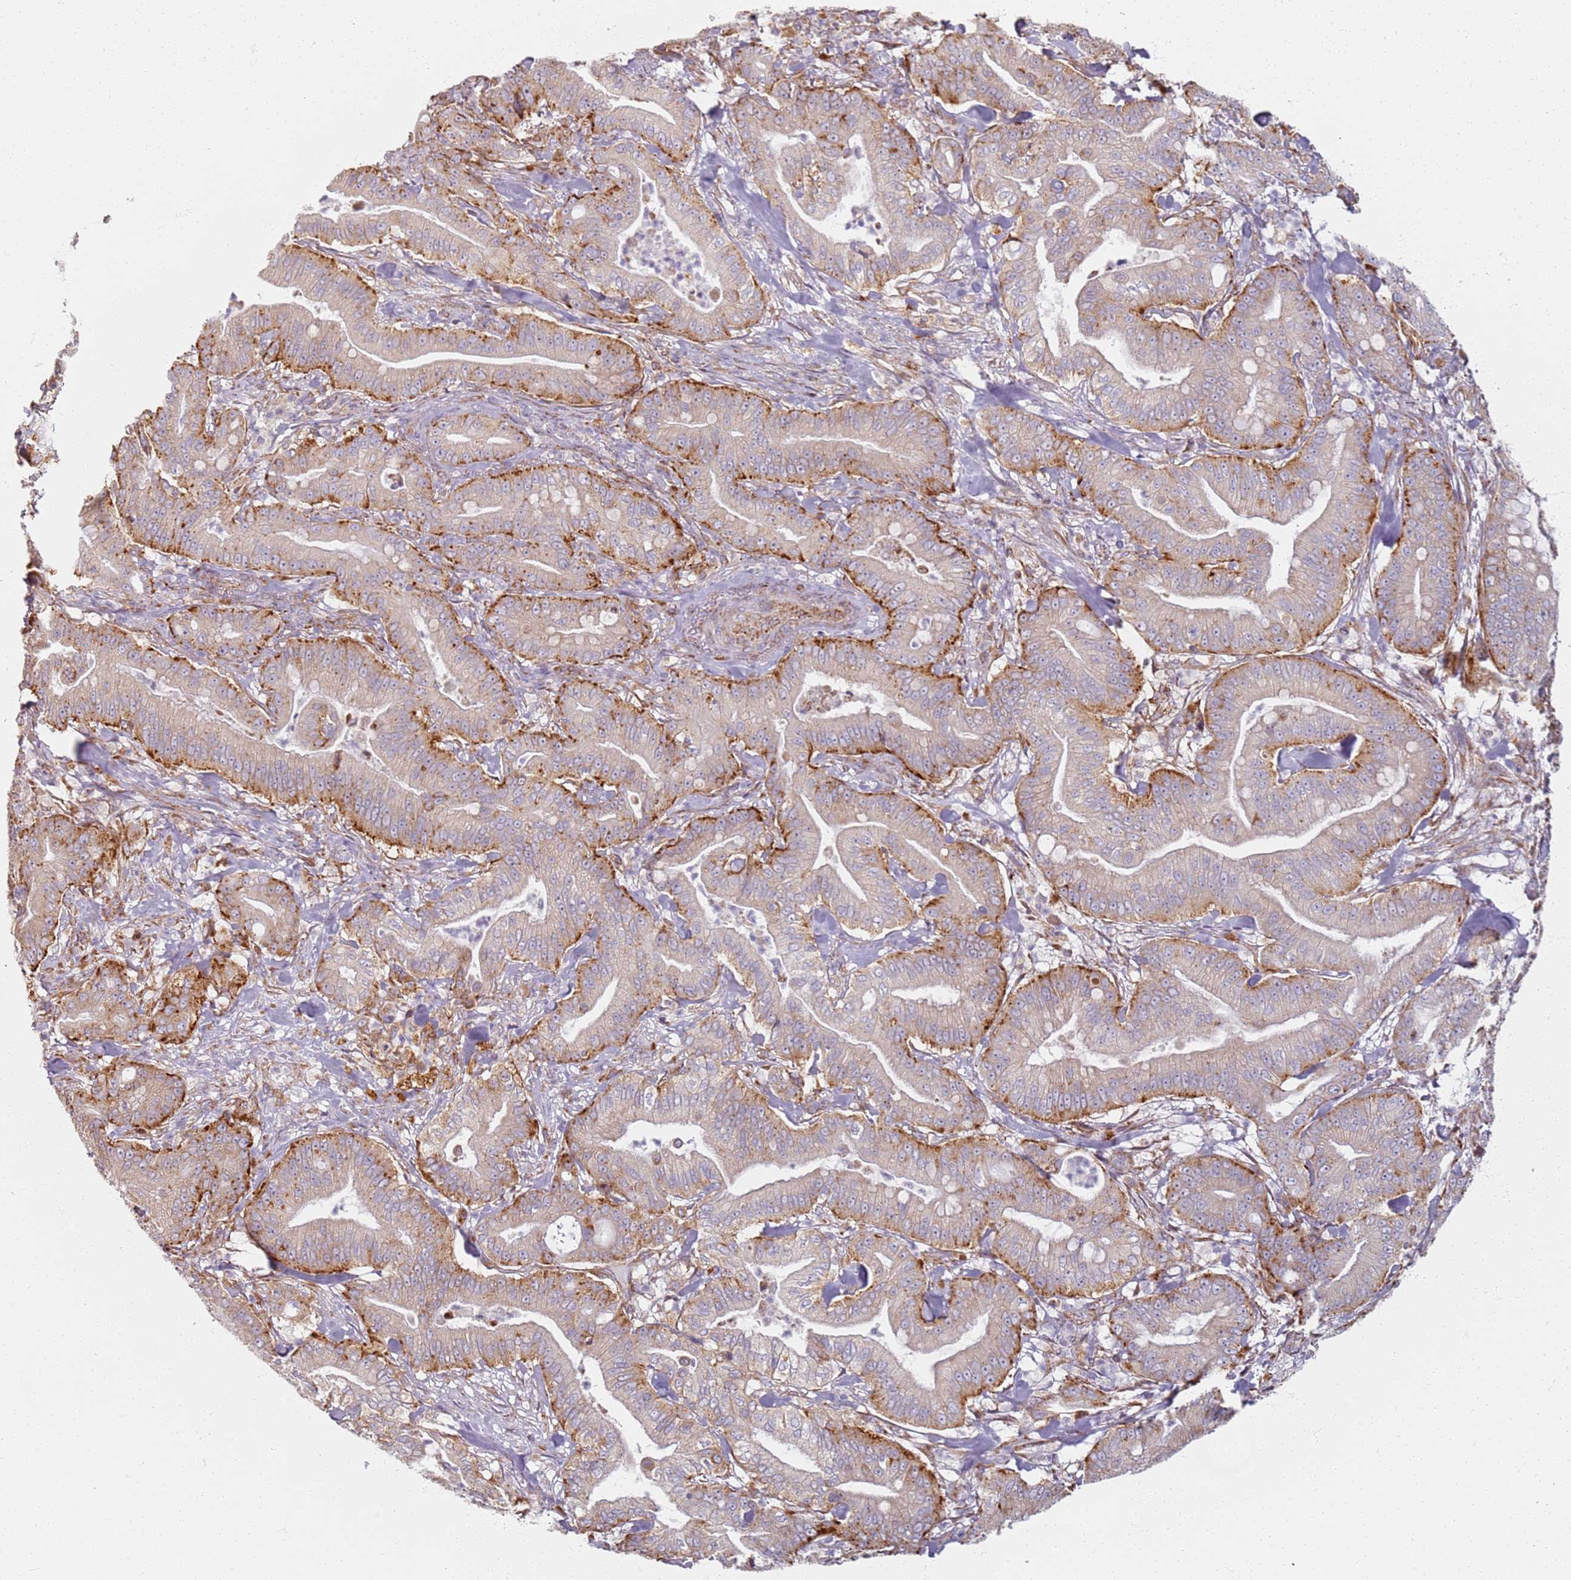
{"staining": {"intensity": "moderate", "quantity": "25%-75%", "location": "cytoplasmic/membranous"}, "tissue": "pancreatic cancer", "cell_type": "Tumor cells", "image_type": "cancer", "snomed": [{"axis": "morphology", "description": "Adenocarcinoma, NOS"}, {"axis": "topography", "description": "Pancreas"}], "caption": "Immunohistochemical staining of human pancreatic cancer (adenocarcinoma) exhibits moderate cytoplasmic/membranous protein expression in about 25%-75% of tumor cells.", "gene": "PROKR2", "patient": {"sex": "male", "age": 71}}